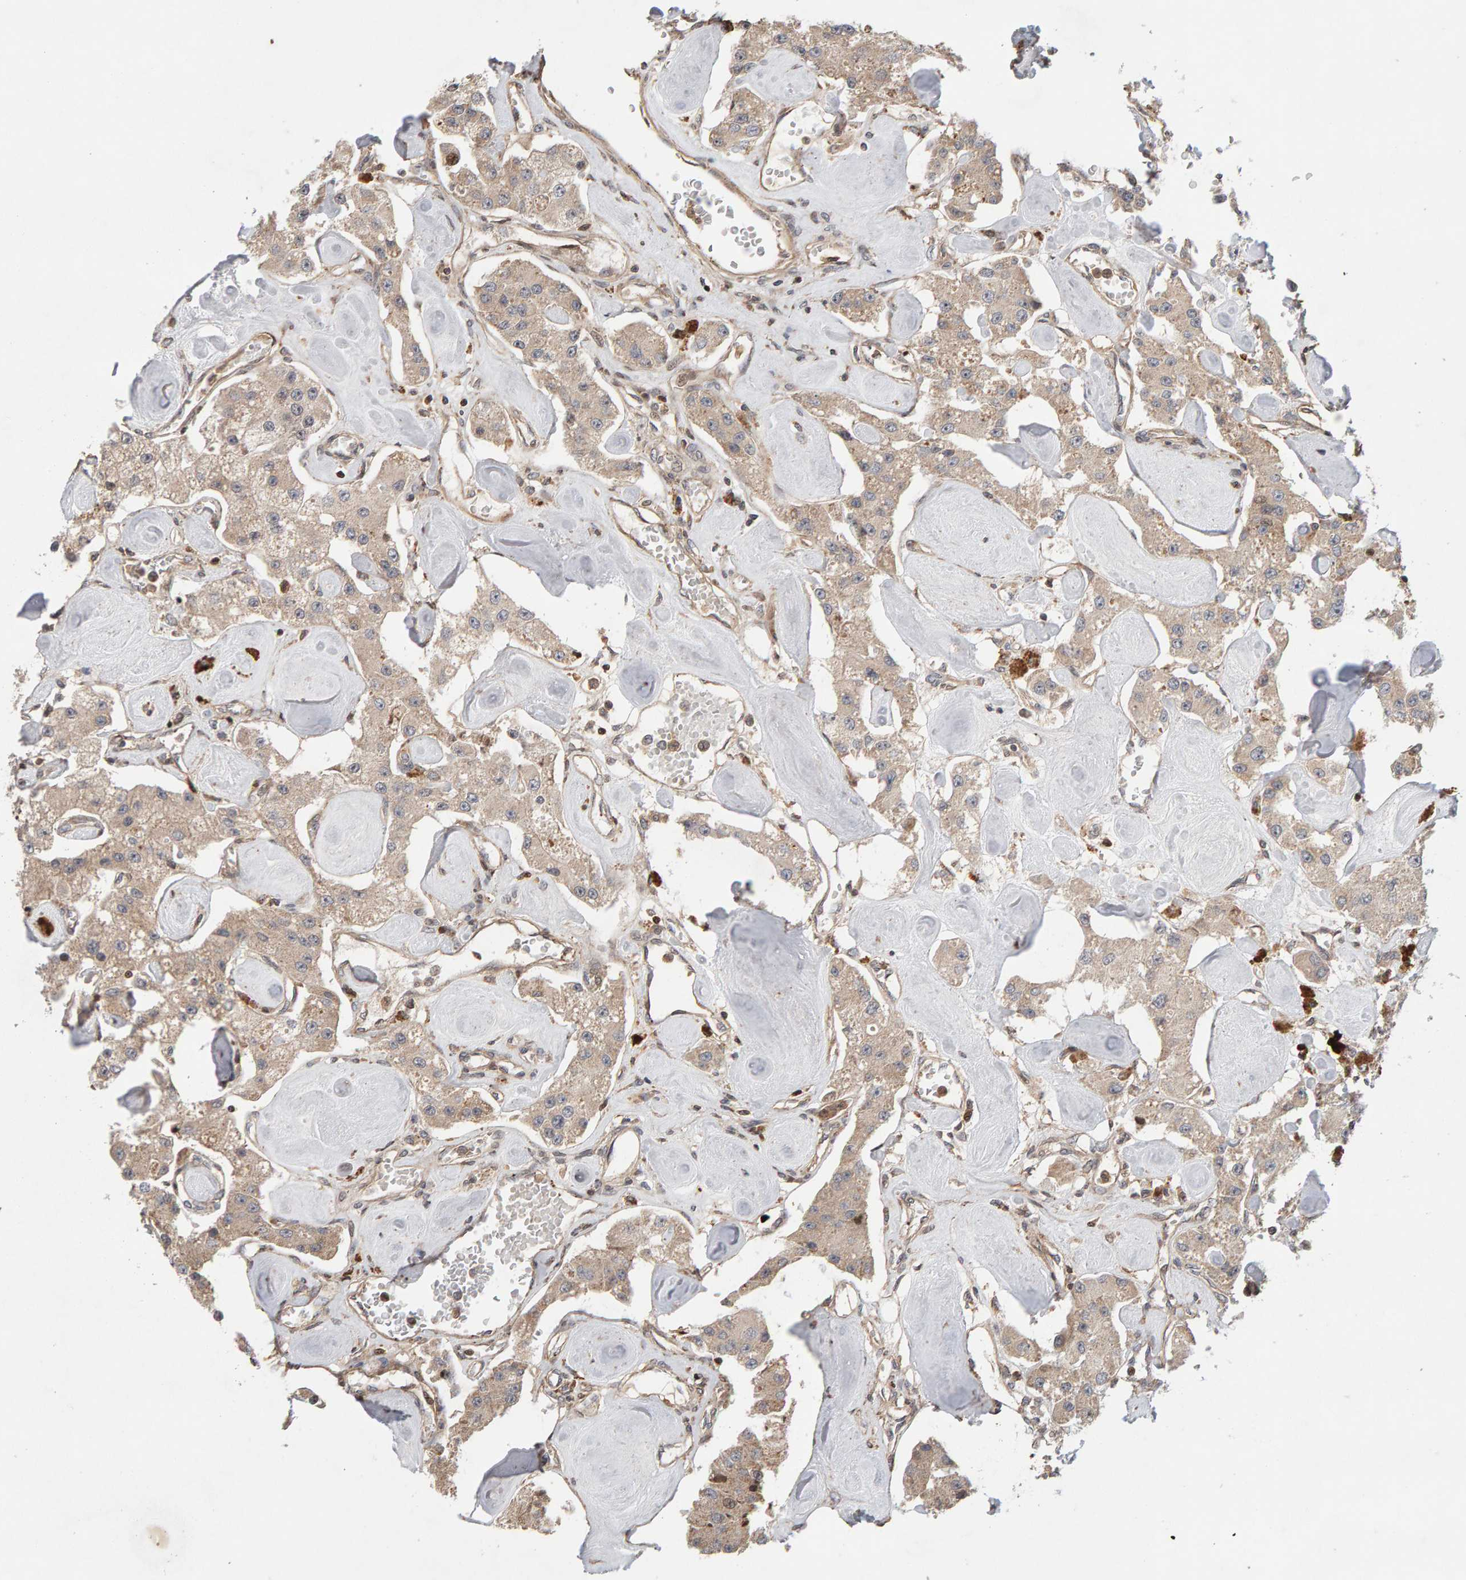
{"staining": {"intensity": "moderate", "quantity": "25%-75%", "location": "cytoplasmic/membranous"}, "tissue": "carcinoid", "cell_type": "Tumor cells", "image_type": "cancer", "snomed": [{"axis": "morphology", "description": "Carcinoid, malignant, NOS"}, {"axis": "topography", "description": "Pancreas"}], "caption": "Protein expression analysis of carcinoid demonstrates moderate cytoplasmic/membranous staining in approximately 25%-75% of tumor cells.", "gene": "LZTS1", "patient": {"sex": "male", "age": 41}}